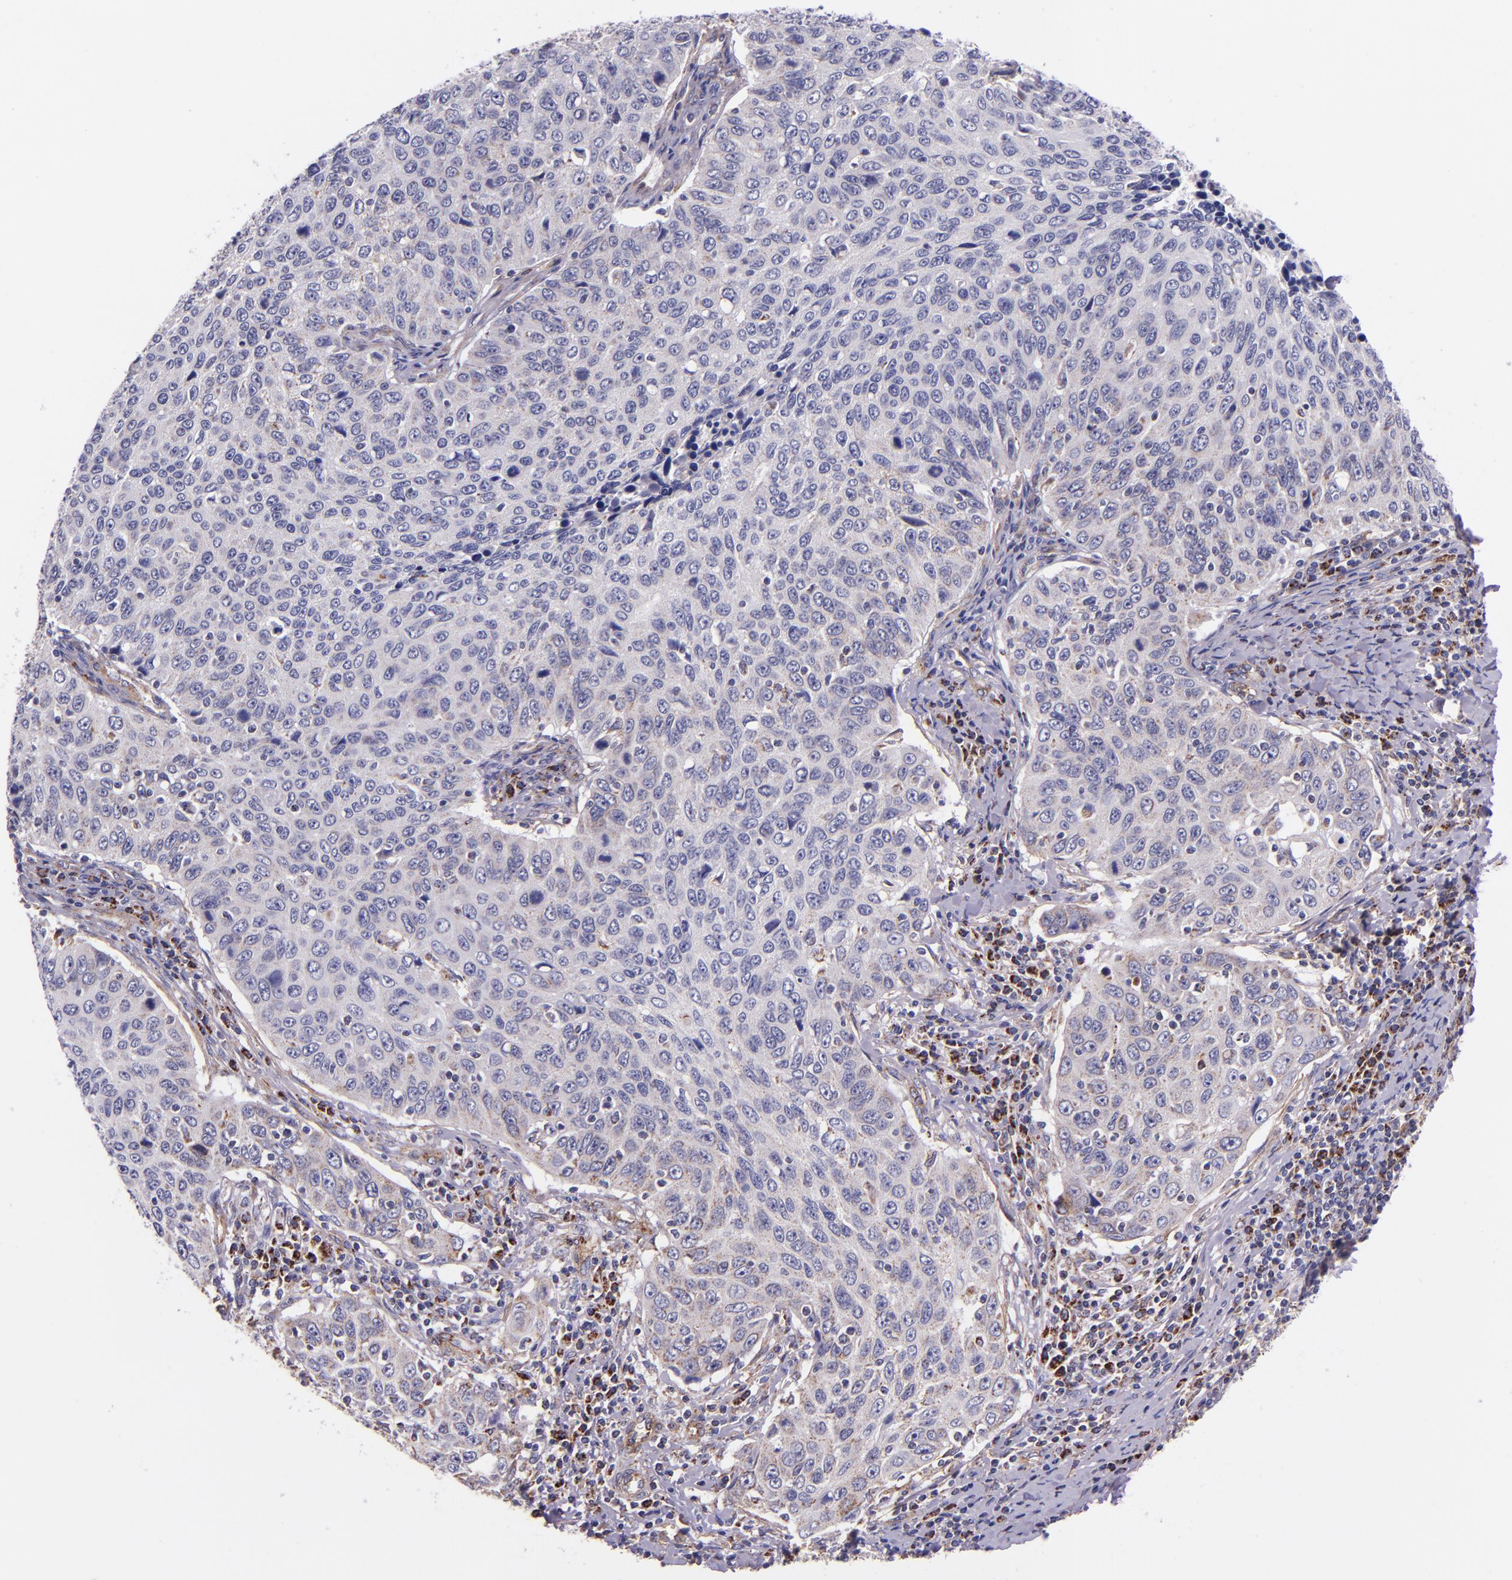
{"staining": {"intensity": "negative", "quantity": "none", "location": "none"}, "tissue": "cervical cancer", "cell_type": "Tumor cells", "image_type": "cancer", "snomed": [{"axis": "morphology", "description": "Squamous cell carcinoma, NOS"}, {"axis": "topography", "description": "Cervix"}], "caption": "Micrograph shows no significant protein positivity in tumor cells of cervical cancer (squamous cell carcinoma). Nuclei are stained in blue.", "gene": "IDH3G", "patient": {"sex": "female", "age": 53}}